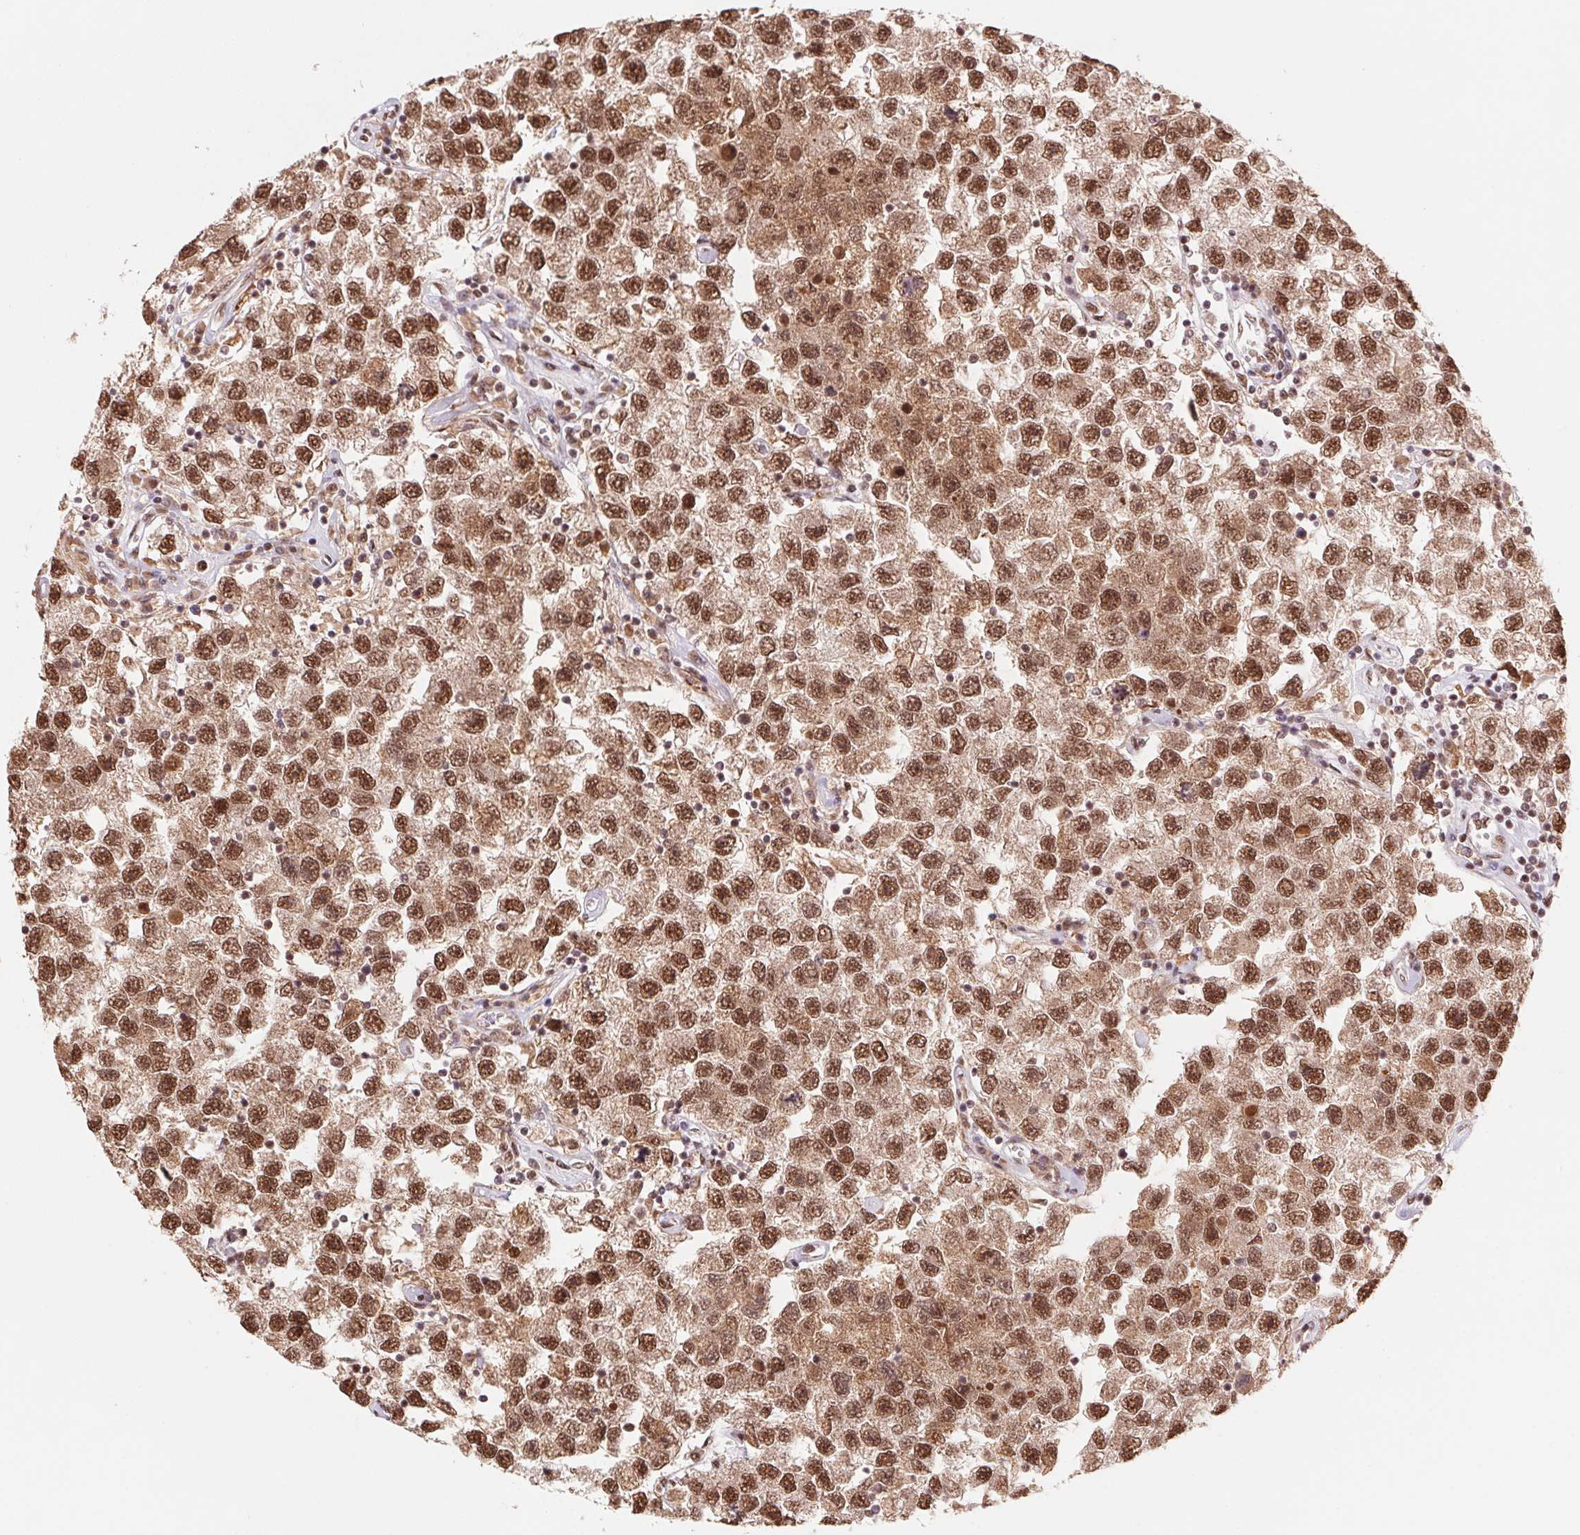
{"staining": {"intensity": "moderate", "quantity": ">75%", "location": "cytoplasmic/membranous,nuclear"}, "tissue": "testis cancer", "cell_type": "Tumor cells", "image_type": "cancer", "snomed": [{"axis": "morphology", "description": "Seminoma, NOS"}, {"axis": "topography", "description": "Testis"}], "caption": "Testis seminoma stained with immunohistochemistry reveals moderate cytoplasmic/membranous and nuclear staining in about >75% of tumor cells. (IHC, brightfield microscopy, high magnification).", "gene": "SNRPG", "patient": {"sex": "male", "age": 26}}